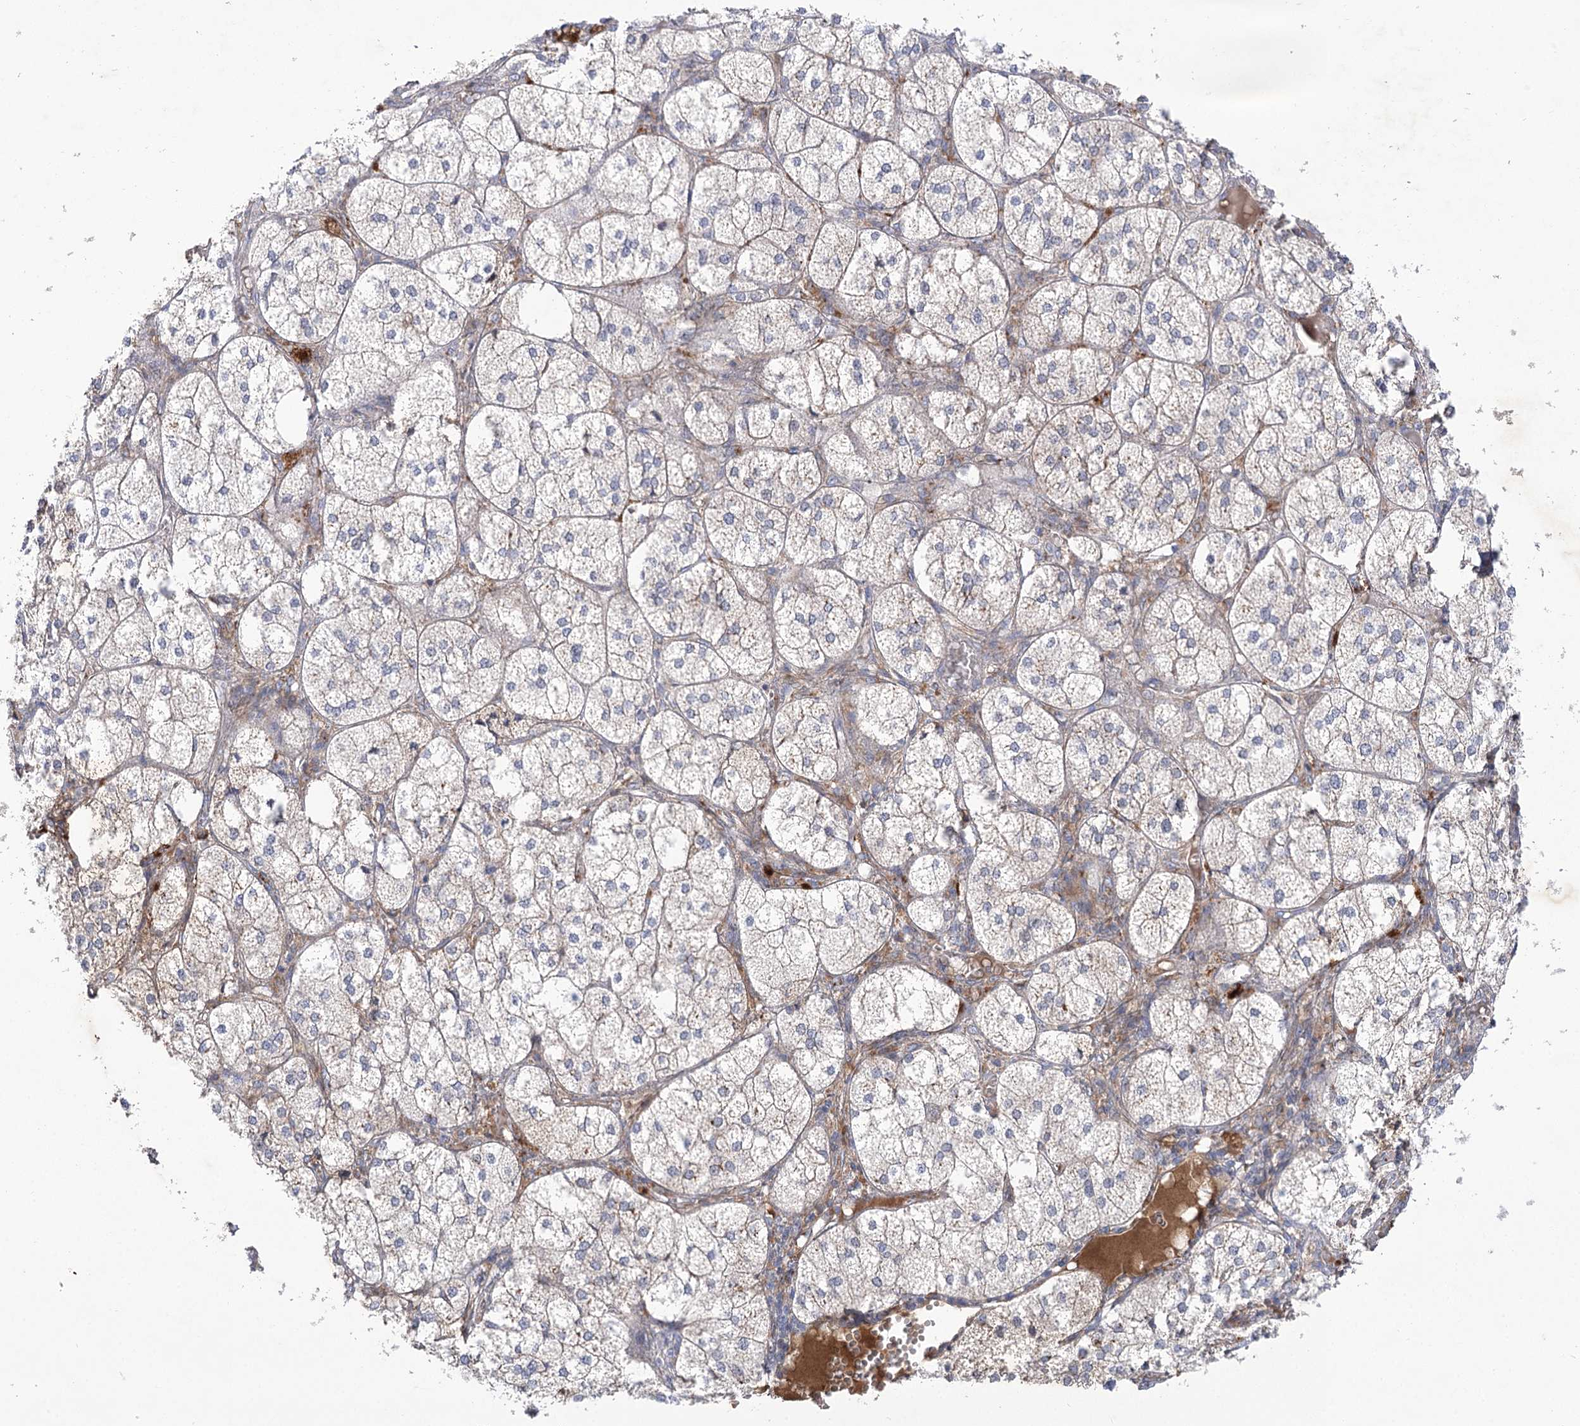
{"staining": {"intensity": "strong", "quantity": "<25%", "location": "cytoplasmic/membranous"}, "tissue": "adrenal gland", "cell_type": "Glandular cells", "image_type": "normal", "snomed": [{"axis": "morphology", "description": "Normal tissue, NOS"}, {"axis": "topography", "description": "Adrenal gland"}], "caption": "Protein staining shows strong cytoplasmic/membranous staining in about <25% of glandular cells in benign adrenal gland.", "gene": "GBF1", "patient": {"sex": "female", "age": 61}}